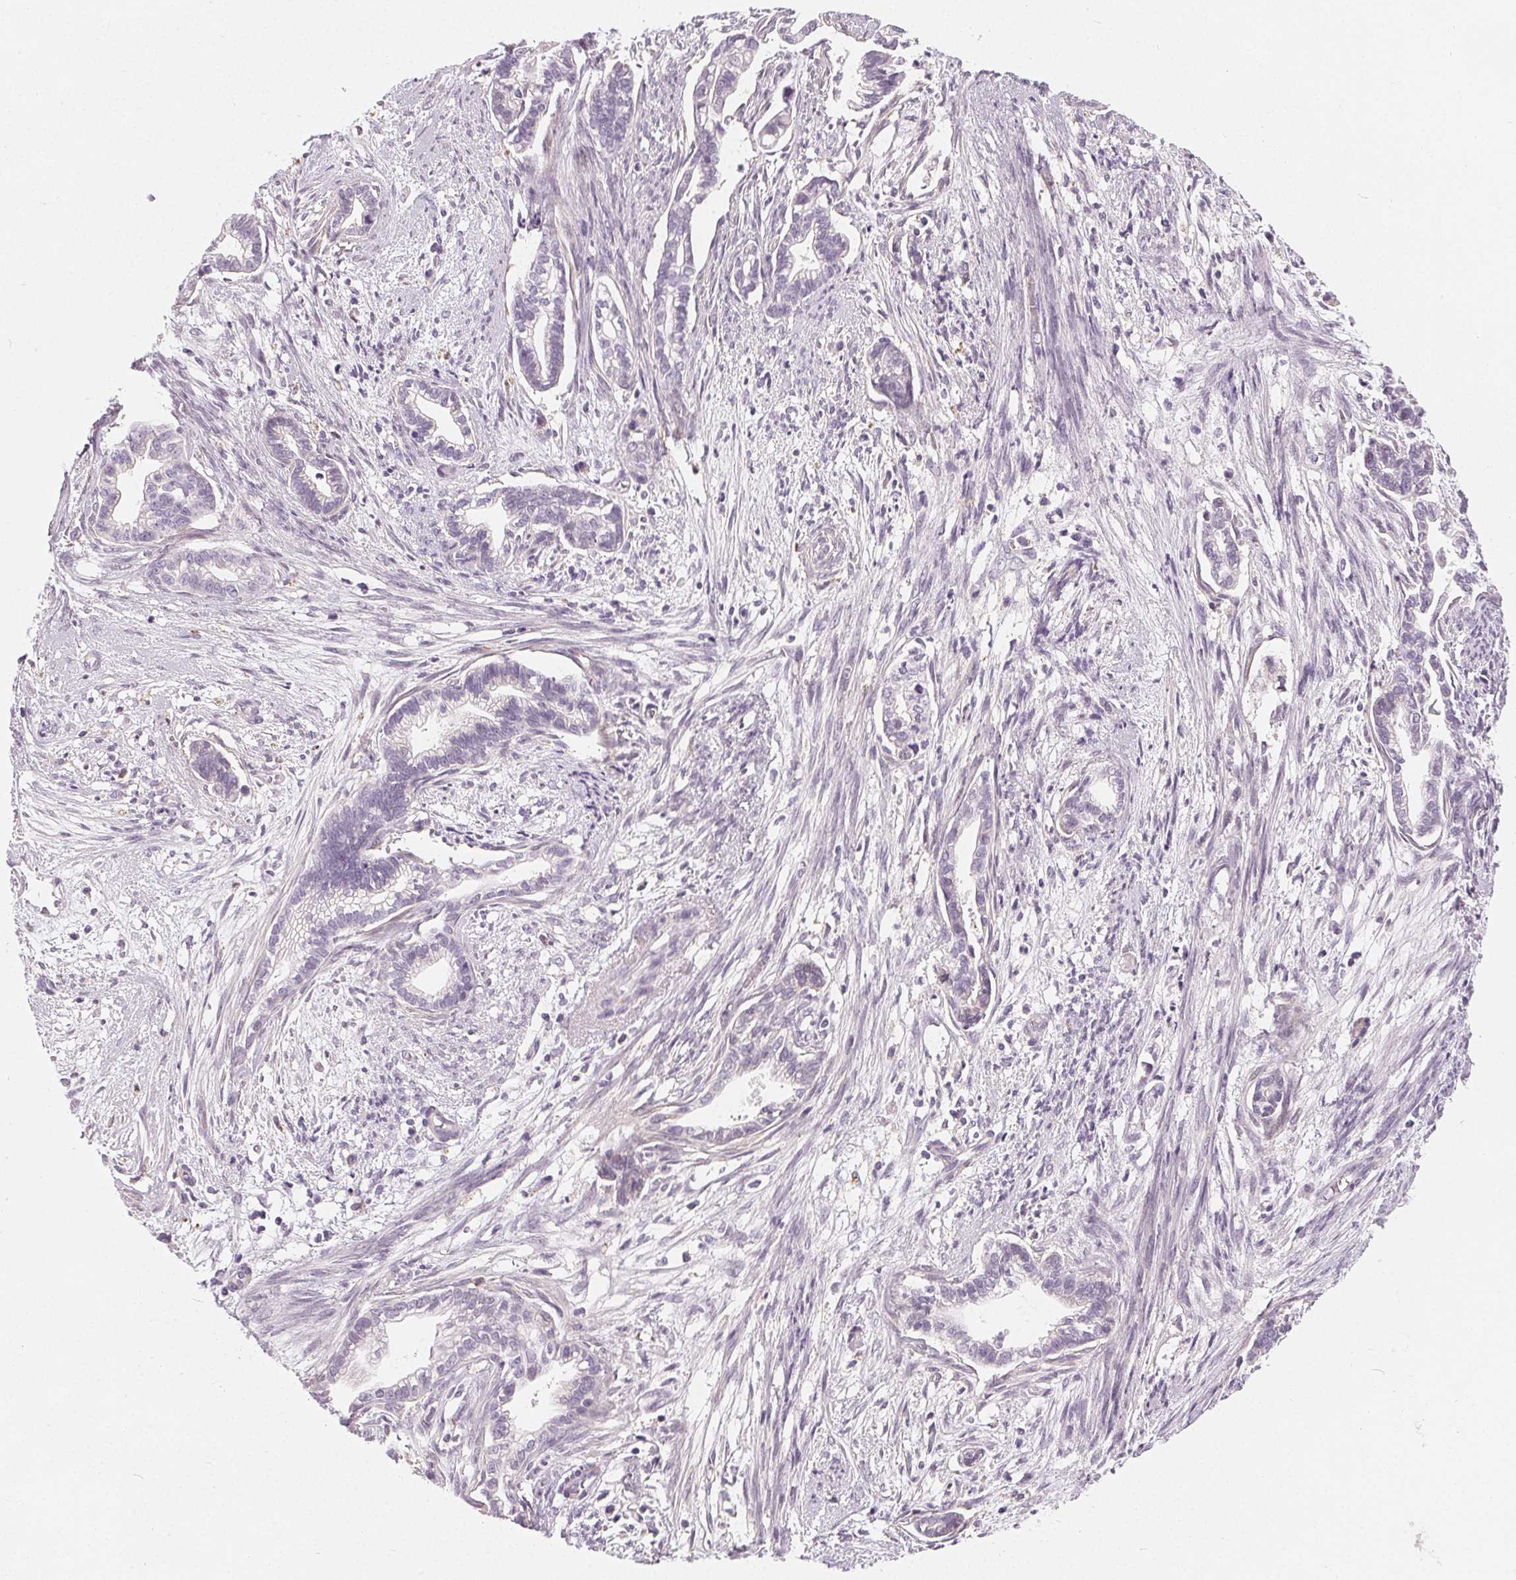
{"staining": {"intensity": "negative", "quantity": "none", "location": "none"}, "tissue": "cervical cancer", "cell_type": "Tumor cells", "image_type": "cancer", "snomed": [{"axis": "morphology", "description": "Adenocarcinoma, NOS"}, {"axis": "topography", "description": "Cervix"}], "caption": "Adenocarcinoma (cervical) was stained to show a protein in brown. There is no significant expression in tumor cells.", "gene": "HOPX", "patient": {"sex": "female", "age": 62}}